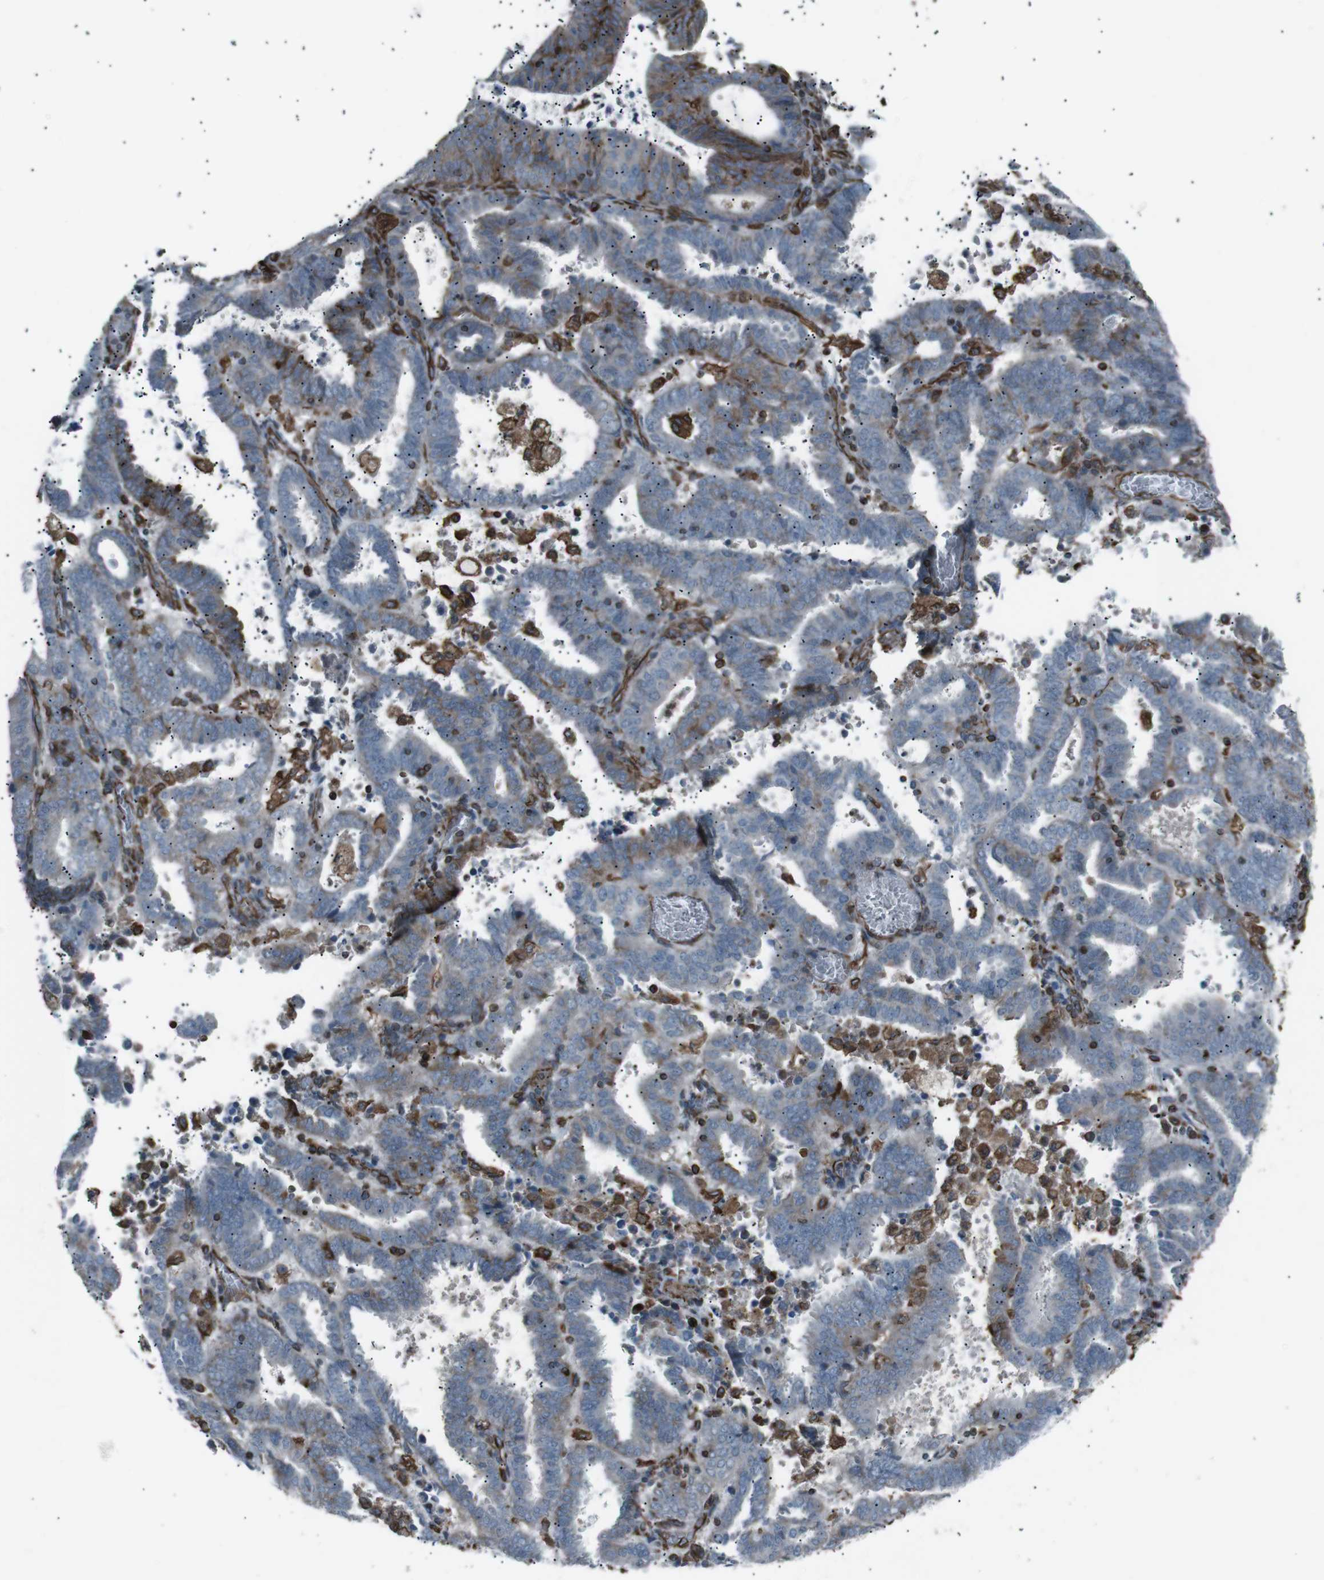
{"staining": {"intensity": "strong", "quantity": "25%-75%", "location": "cytoplasmic/membranous"}, "tissue": "endometrial cancer", "cell_type": "Tumor cells", "image_type": "cancer", "snomed": [{"axis": "morphology", "description": "Adenocarcinoma, NOS"}, {"axis": "topography", "description": "Uterus"}], "caption": "Endometrial cancer stained with immunohistochemistry exhibits strong cytoplasmic/membranous positivity in approximately 25%-75% of tumor cells.", "gene": "TMEM141", "patient": {"sex": "female", "age": 83}}